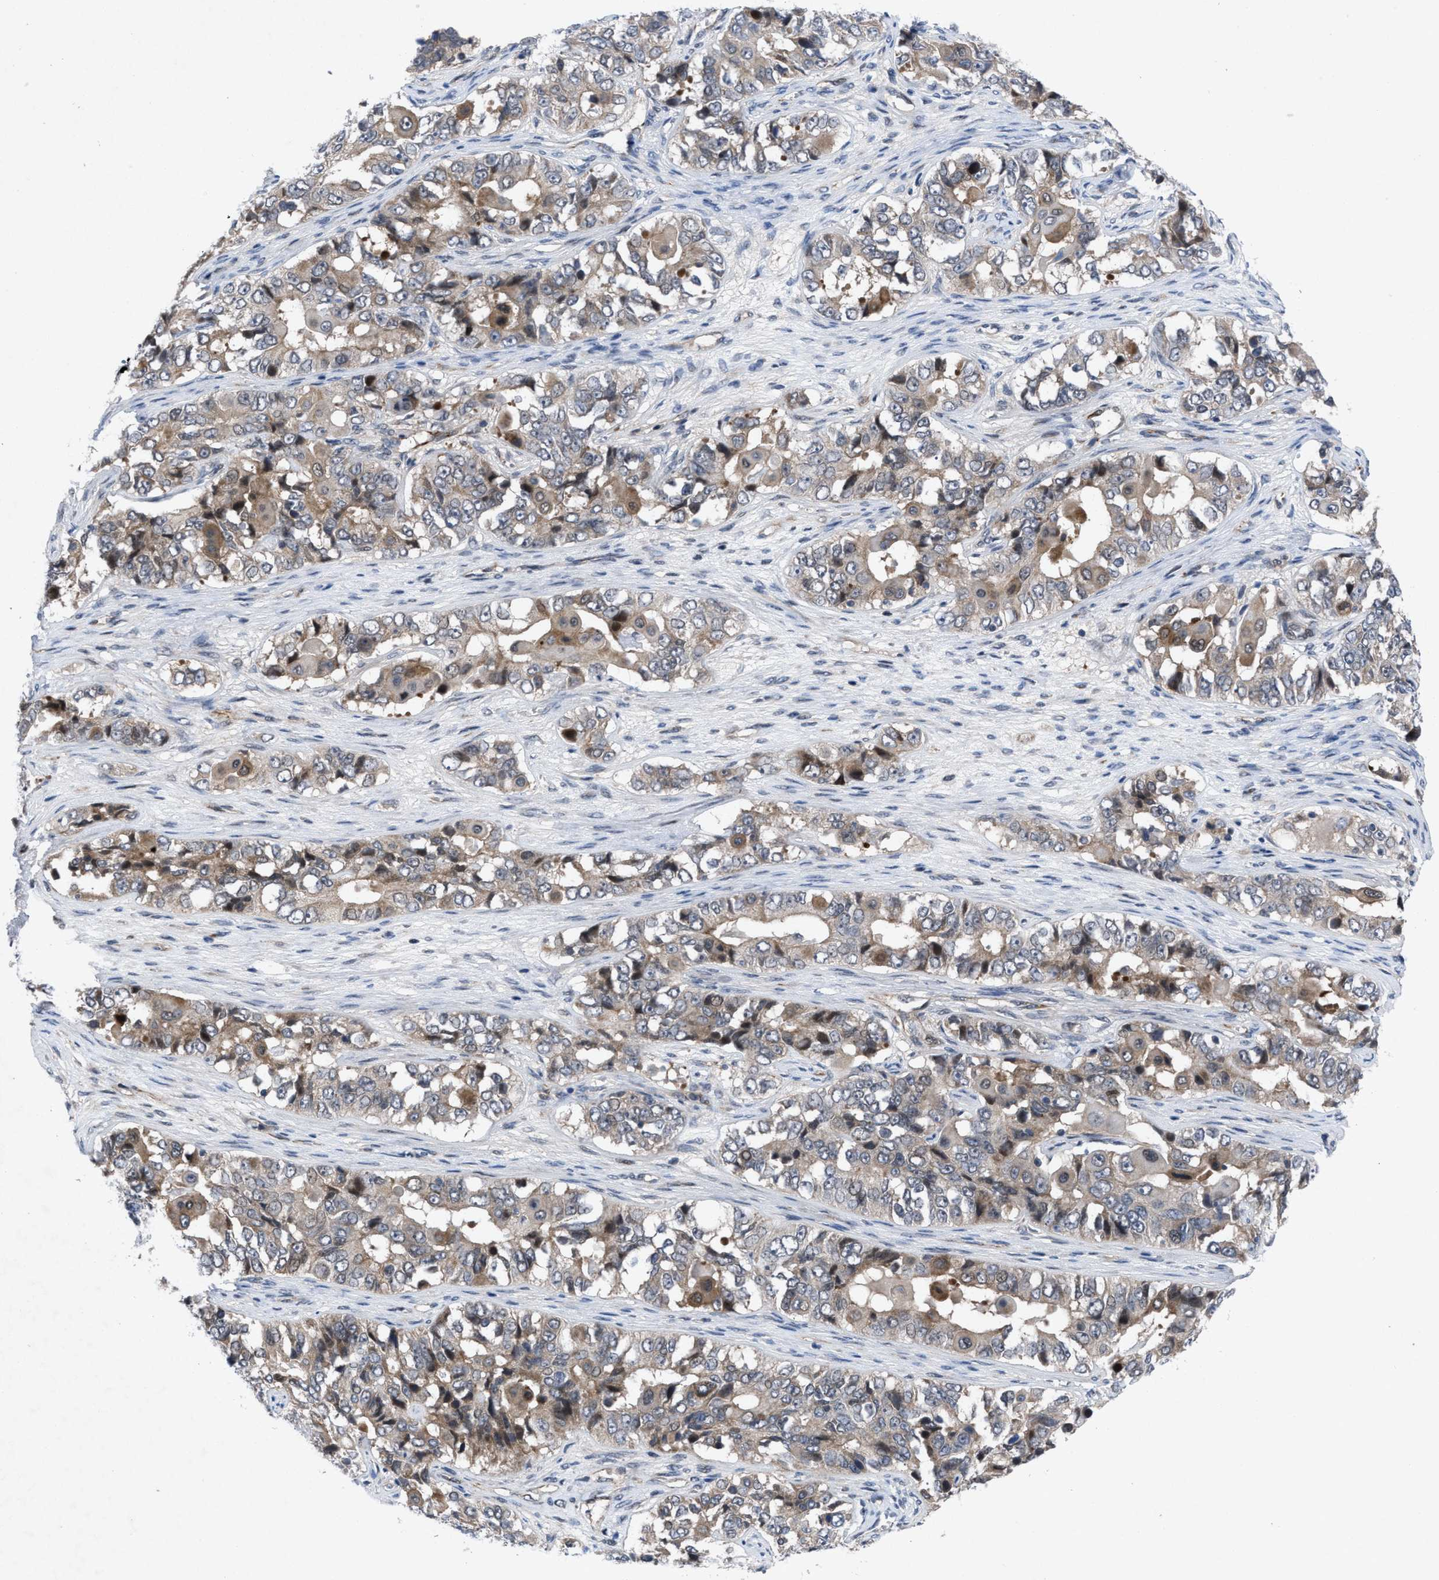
{"staining": {"intensity": "moderate", "quantity": ">75%", "location": "cytoplasmic/membranous"}, "tissue": "ovarian cancer", "cell_type": "Tumor cells", "image_type": "cancer", "snomed": [{"axis": "morphology", "description": "Carcinoma, endometroid"}, {"axis": "topography", "description": "Ovary"}], "caption": "A micrograph showing moderate cytoplasmic/membranous positivity in about >75% of tumor cells in ovarian cancer, as visualized by brown immunohistochemical staining.", "gene": "IL17RE", "patient": {"sex": "female", "age": 51}}